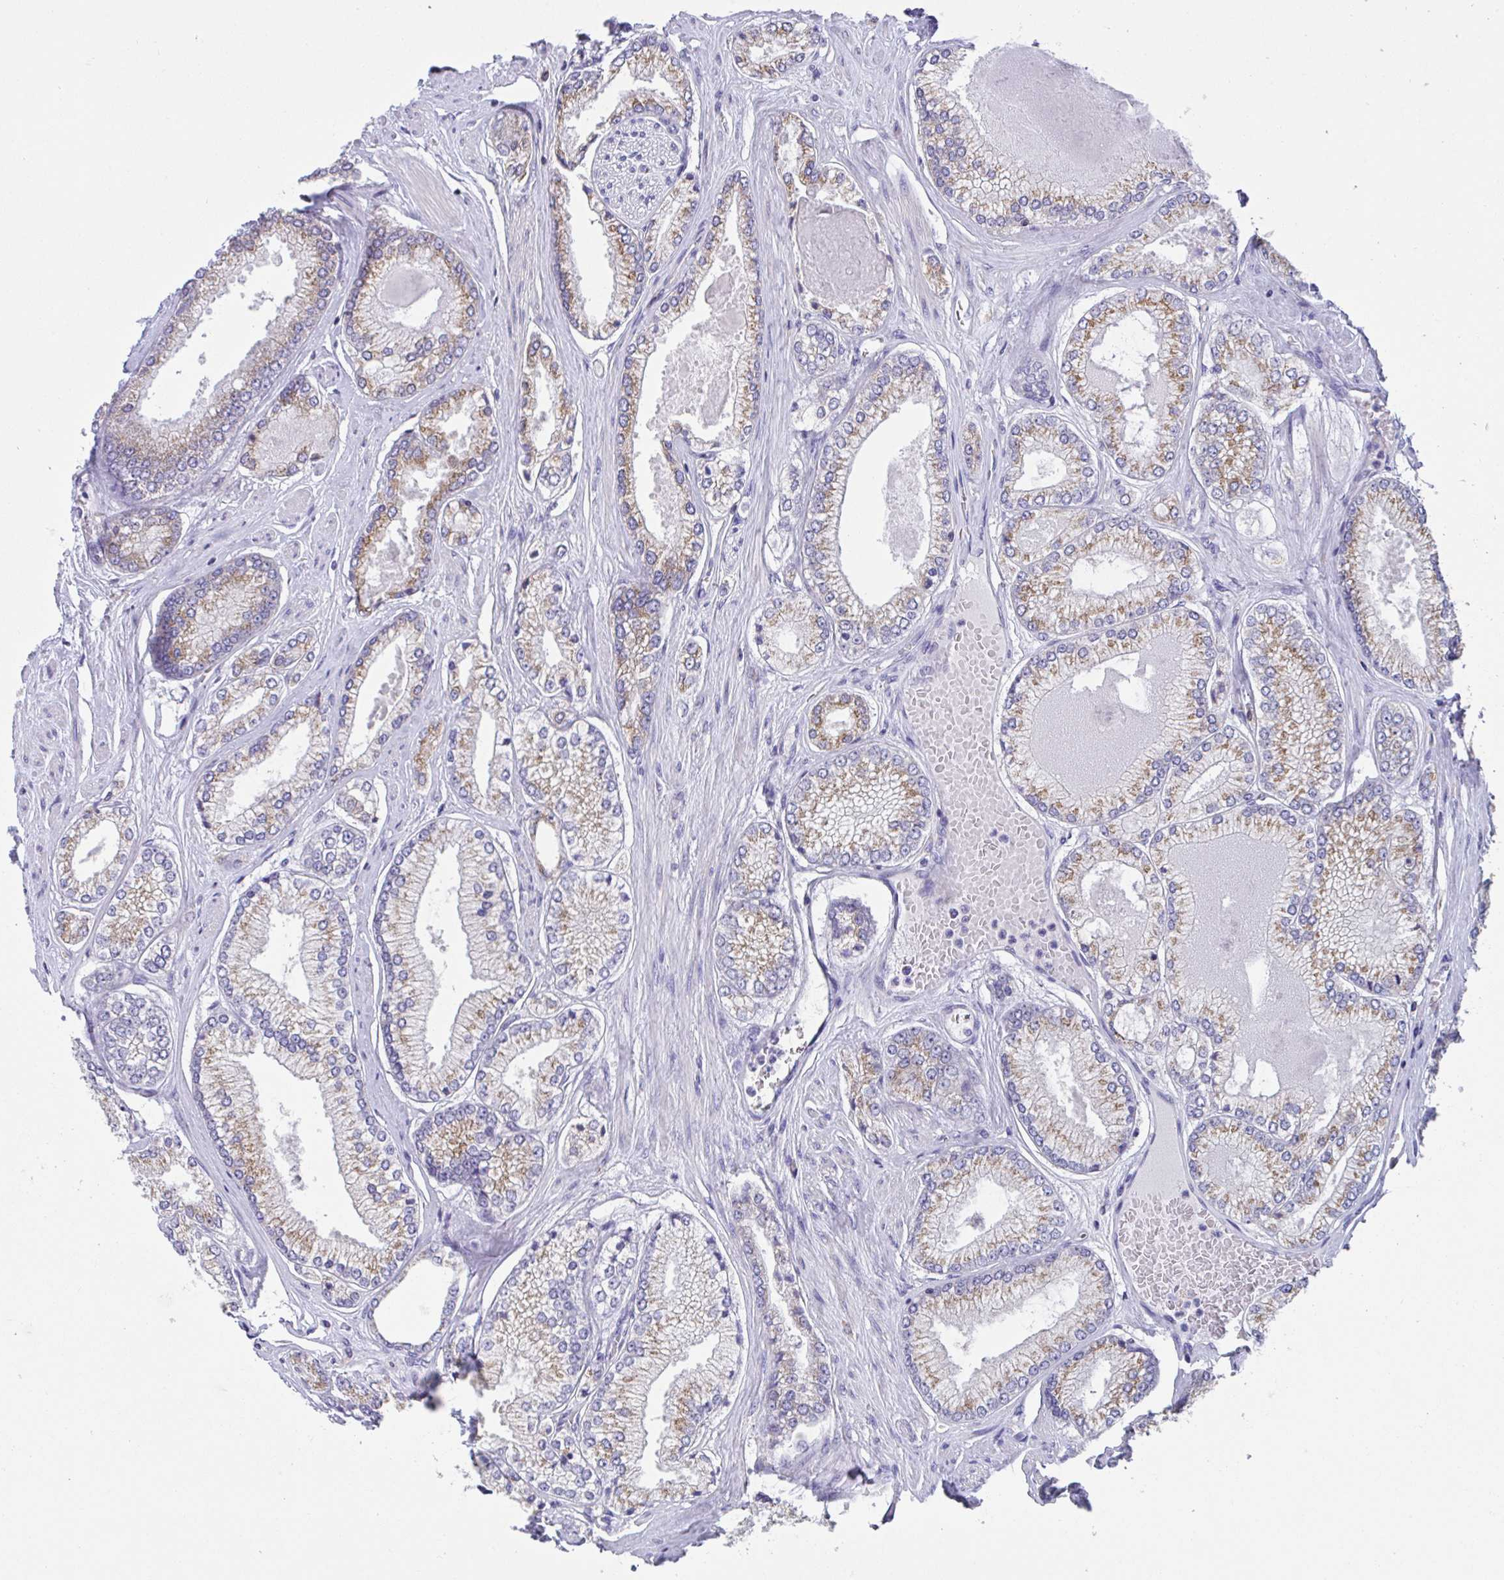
{"staining": {"intensity": "moderate", "quantity": ">75%", "location": "cytoplasmic/membranous"}, "tissue": "prostate cancer", "cell_type": "Tumor cells", "image_type": "cancer", "snomed": [{"axis": "morphology", "description": "Adenocarcinoma, Low grade"}, {"axis": "topography", "description": "Prostate"}], "caption": "Brown immunohistochemical staining in human low-grade adenocarcinoma (prostate) reveals moderate cytoplasmic/membranous staining in about >75% of tumor cells.", "gene": "MIA3", "patient": {"sex": "male", "age": 67}}